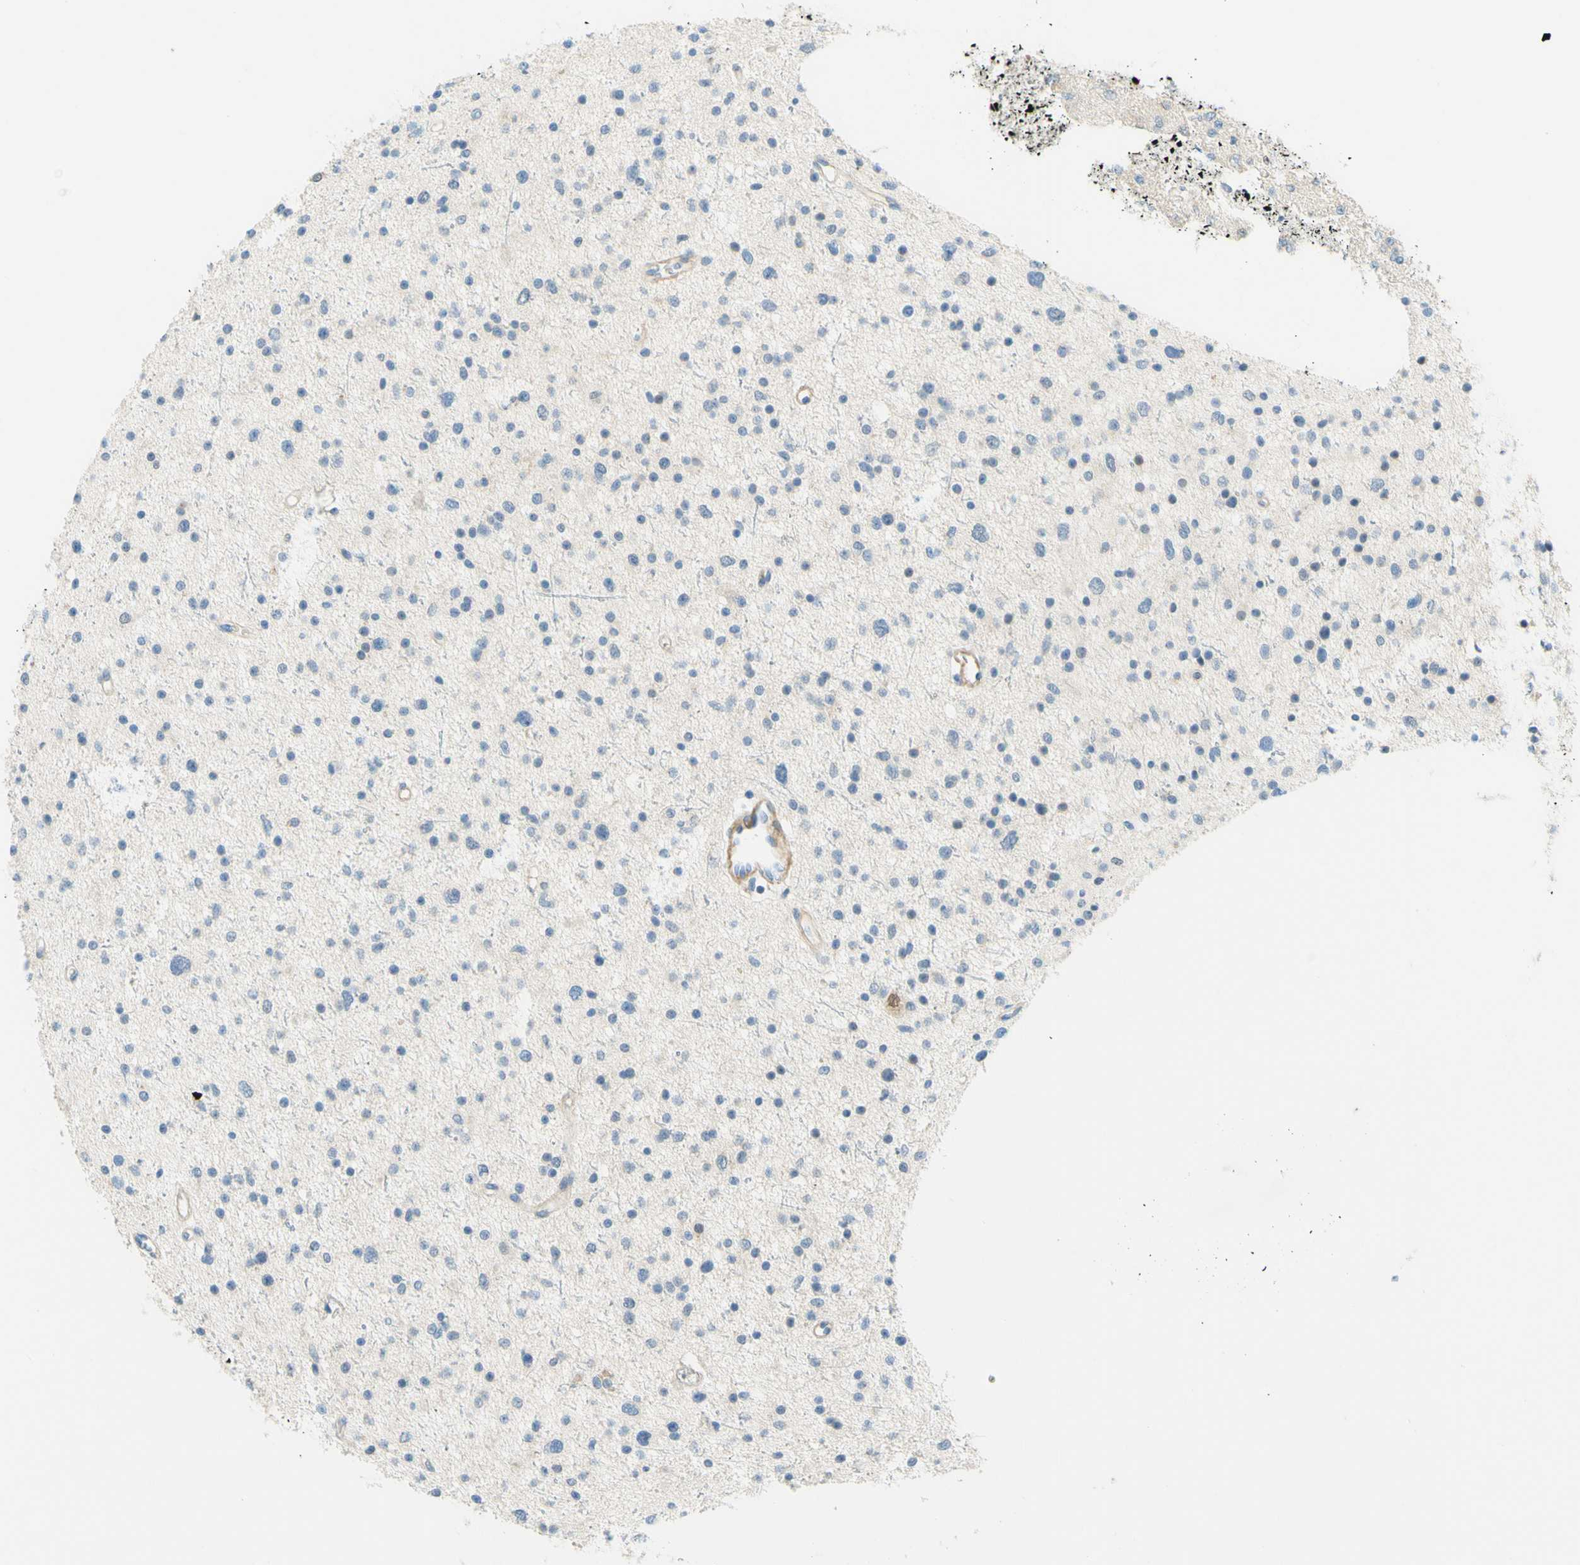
{"staining": {"intensity": "negative", "quantity": "none", "location": "none"}, "tissue": "glioma", "cell_type": "Tumor cells", "image_type": "cancer", "snomed": [{"axis": "morphology", "description": "Glioma, malignant, Low grade"}, {"axis": "topography", "description": "Brain"}], "caption": "Tumor cells are negative for brown protein staining in malignant glioma (low-grade). (Stains: DAB (3,3'-diaminobenzidine) immunohistochemistry with hematoxylin counter stain, Microscopy: brightfield microscopy at high magnification).", "gene": "ENTREP2", "patient": {"sex": "female", "age": 37}}